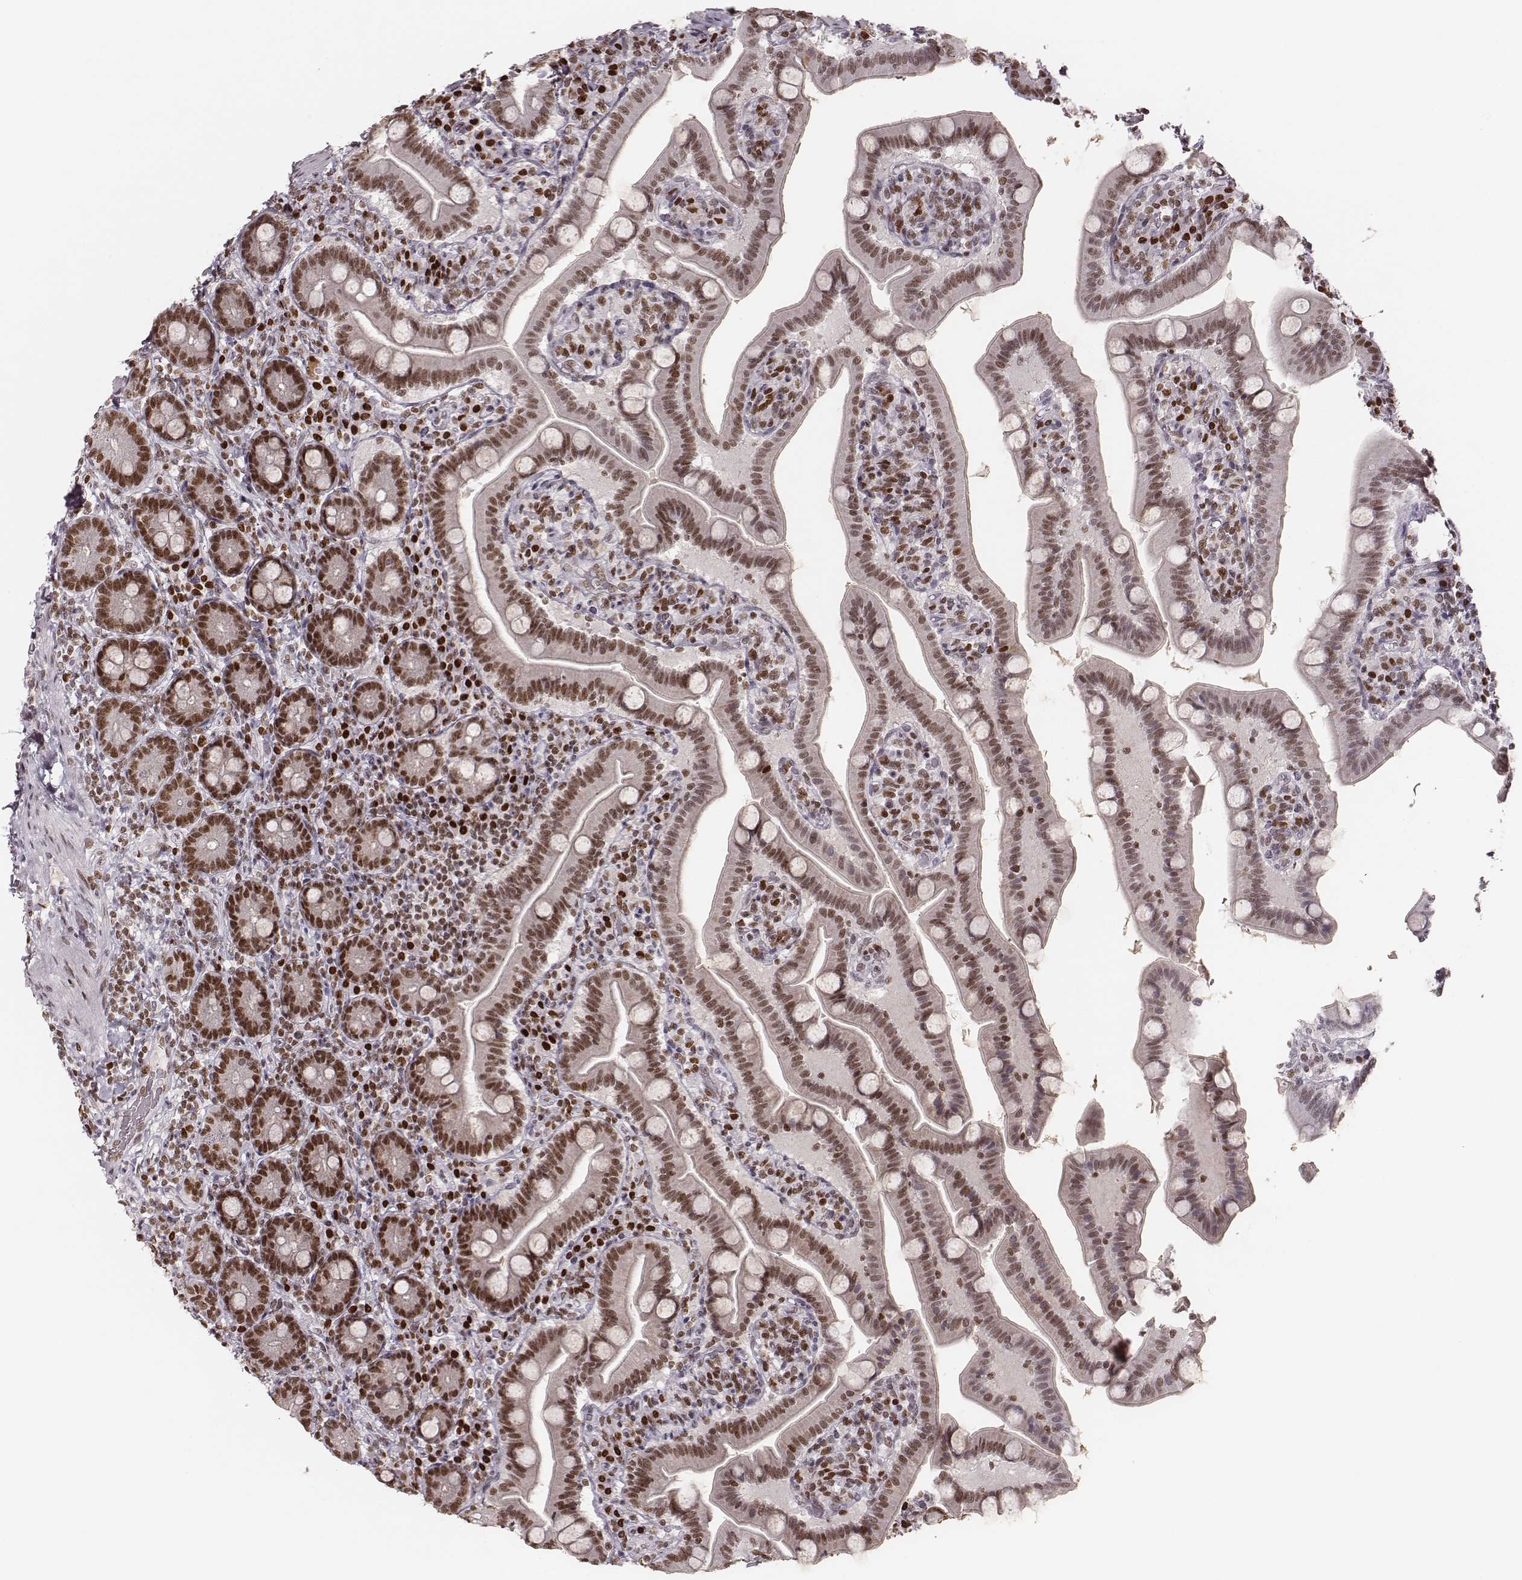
{"staining": {"intensity": "moderate", "quantity": ">75%", "location": "nuclear"}, "tissue": "small intestine", "cell_type": "Glandular cells", "image_type": "normal", "snomed": [{"axis": "morphology", "description": "Normal tissue, NOS"}, {"axis": "topography", "description": "Small intestine"}], "caption": "IHC (DAB (3,3'-diaminobenzidine)) staining of unremarkable human small intestine exhibits moderate nuclear protein staining in about >75% of glandular cells. The staining was performed using DAB to visualize the protein expression in brown, while the nuclei were stained in blue with hematoxylin (Magnification: 20x).", "gene": "PARP1", "patient": {"sex": "male", "age": 66}}